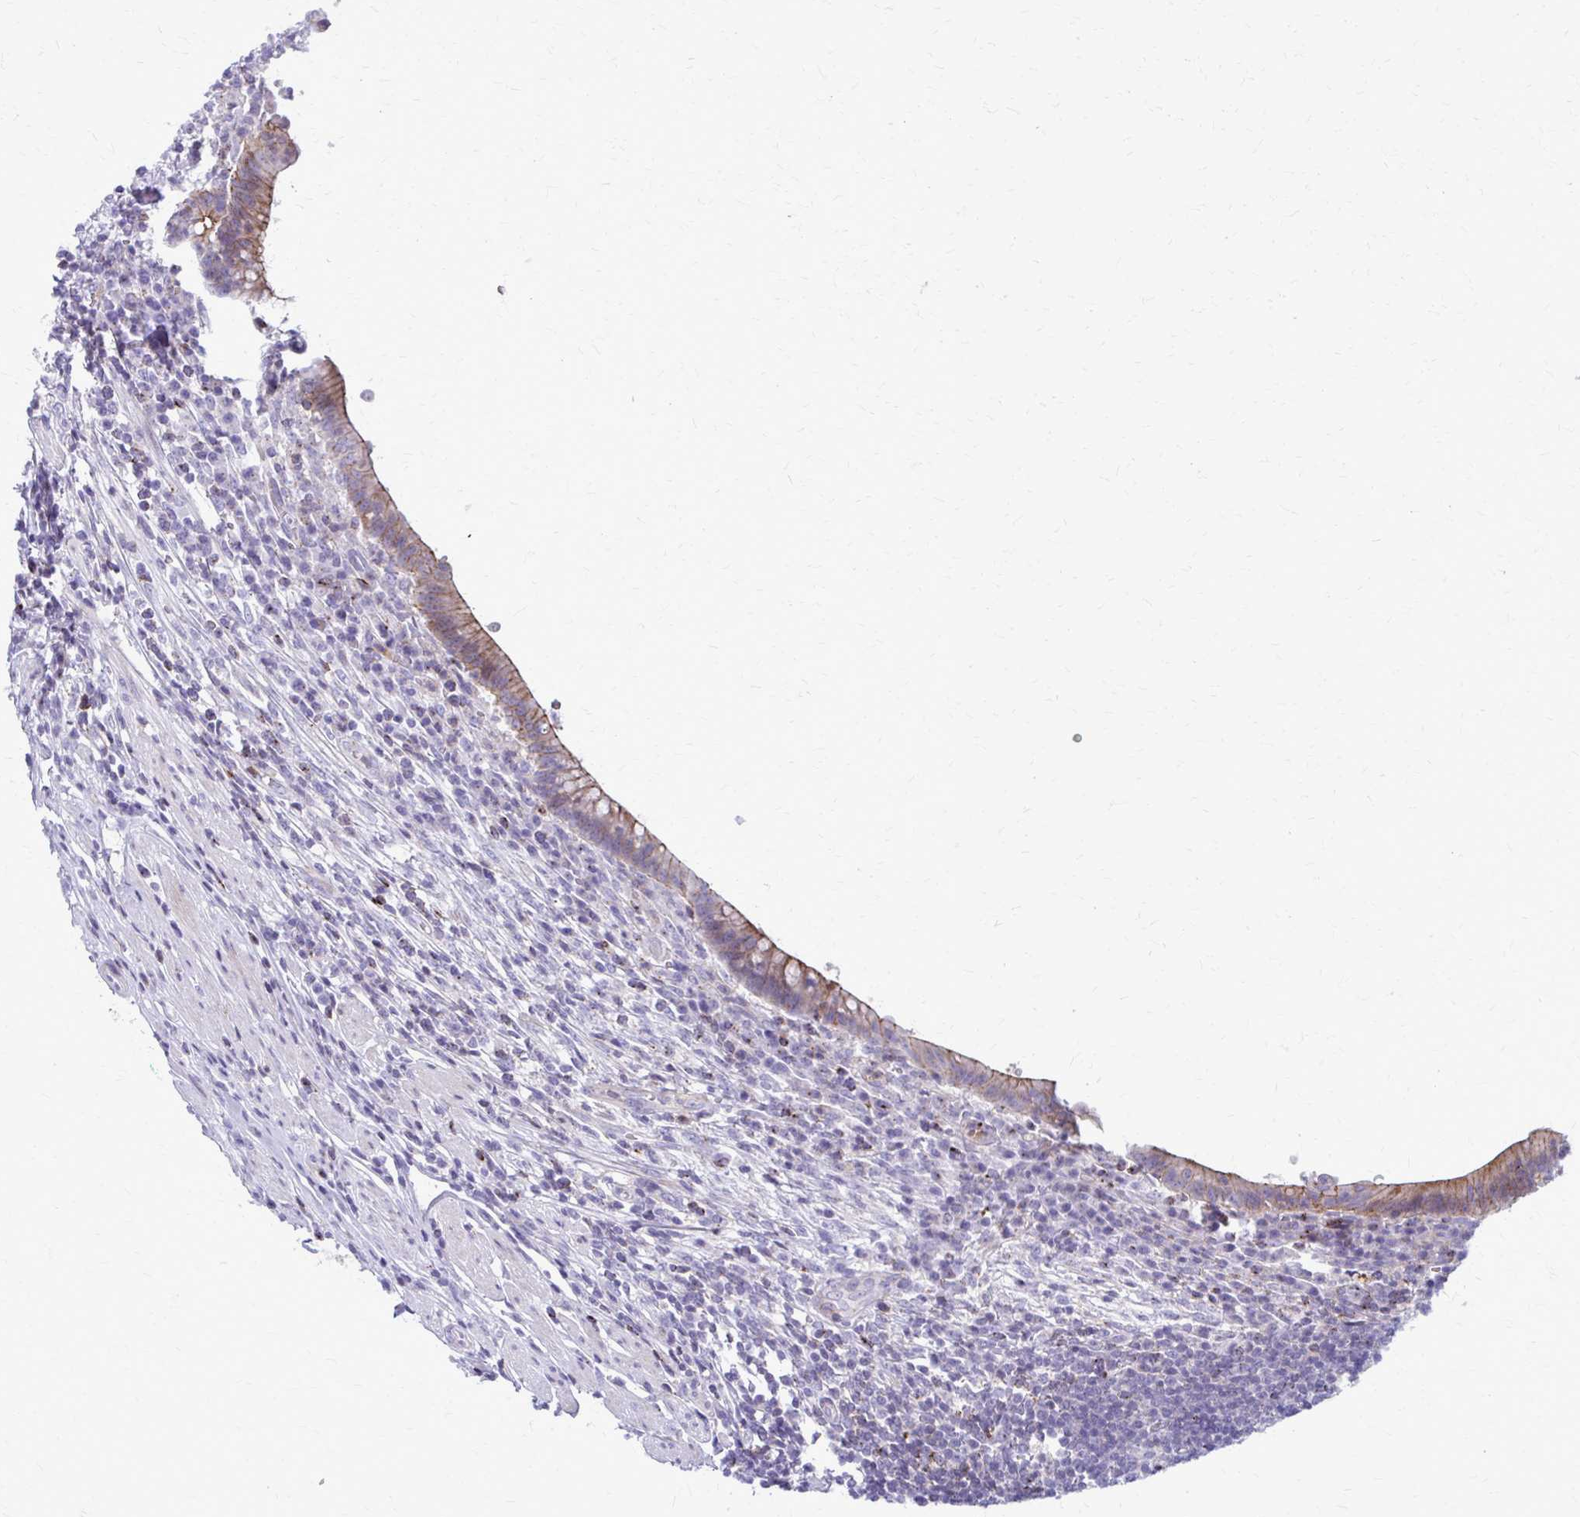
{"staining": {"intensity": "moderate", "quantity": "25%-75%", "location": "cytoplasmic/membranous"}, "tissue": "appendix", "cell_type": "Glandular cells", "image_type": "normal", "snomed": [{"axis": "morphology", "description": "Normal tissue, NOS"}, {"axis": "topography", "description": "Appendix"}], "caption": "Protein analysis of unremarkable appendix exhibits moderate cytoplasmic/membranous staining in approximately 25%-75% of glandular cells.", "gene": "PEDS1", "patient": {"sex": "female", "age": 56}}